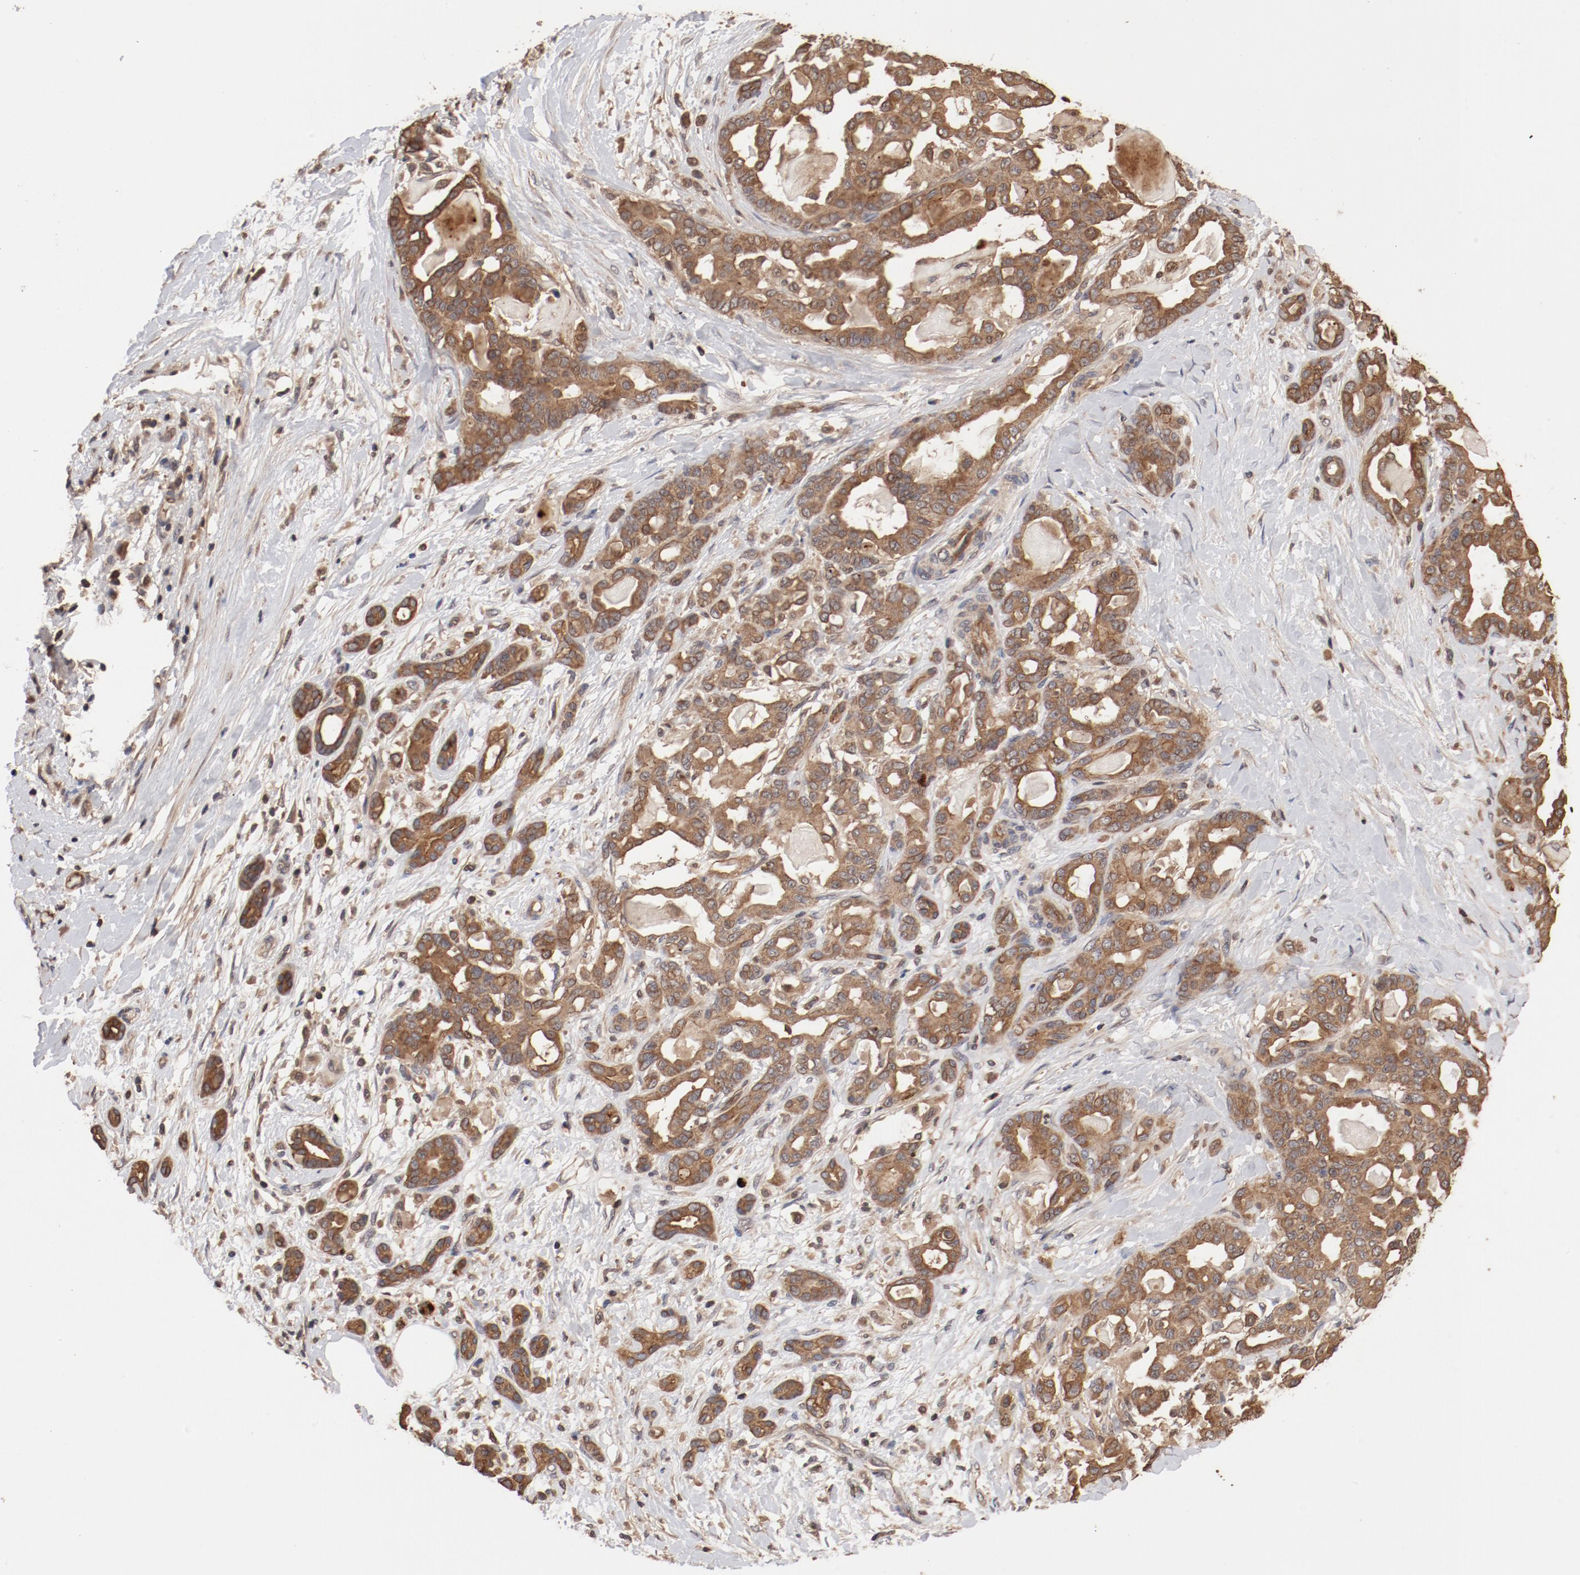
{"staining": {"intensity": "moderate", "quantity": ">75%", "location": "cytoplasmic/membranous"}, "tissue": "pancreatic cancer", "cell_type": "Tumor cells", "image_type": "cancer", "snomed": [{"axis": "morphology", "description": "Adenocarcinoma, NOS"}, {"axis": "topography", "description": "Pancreas"}], "caption": "Pancreatic cancer (adenocarcinoma) stained with a brown dye exhibits moderate cytoplasmic/membranous positive expression in approximately >75% of tumor cells.", "gene": "GUF1", "patient": {"sex": "male", "age": 63}}